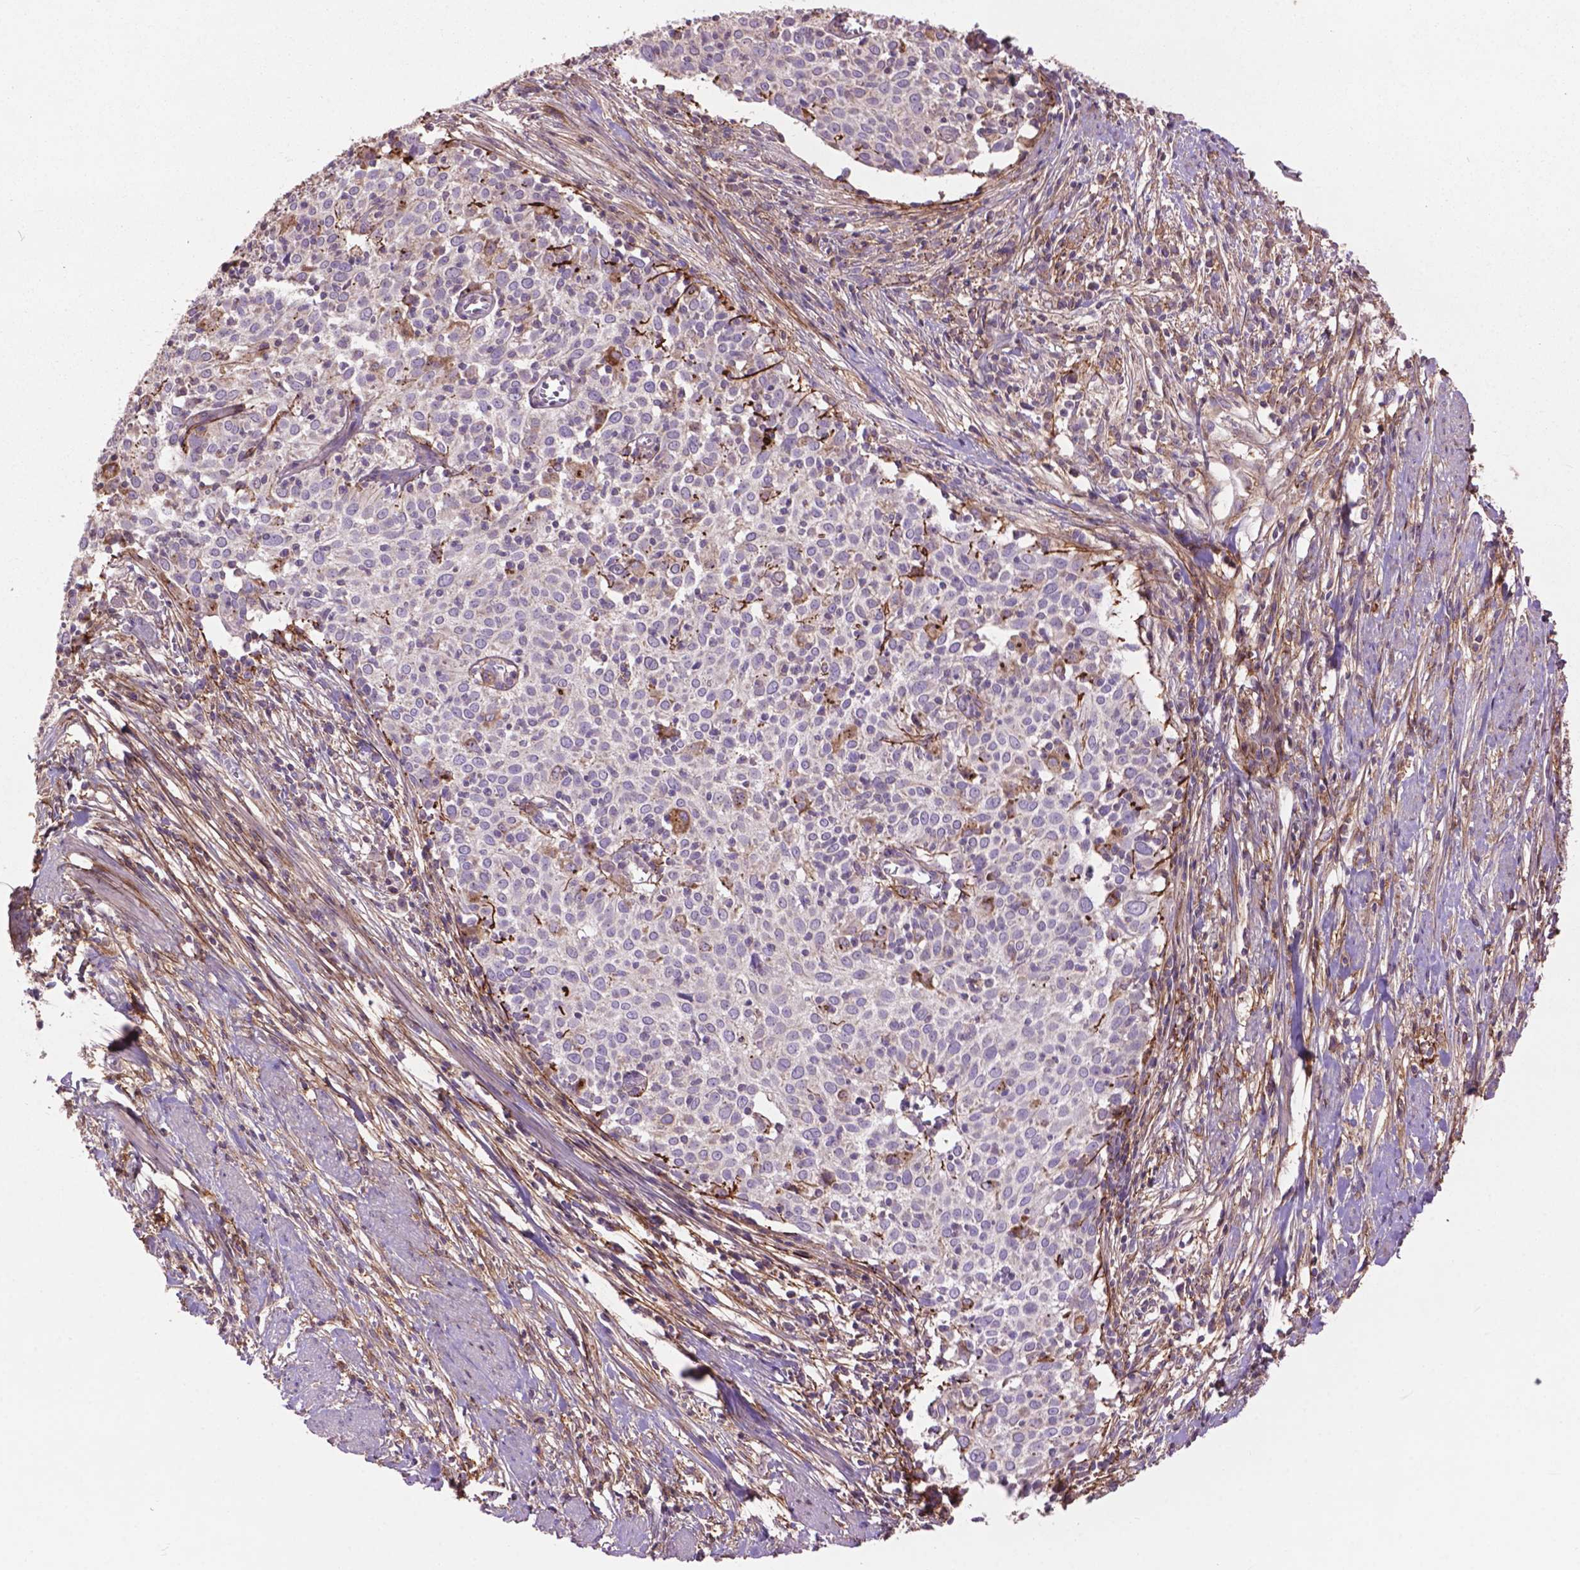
{"staining": {"intensity": "negative", "quantity": "none", "location": "none"}, "tissue": "cervical cancer", "cell_type": "Tumor cells", "image_type": "cancer", "snomed": [{"axis": "morphology", "description": "Squamous cell carcinoma, NOS"}, {"axis": "topography", "description": "Cervix"}], "caption": "Squamous cell carcinoma (cervical) was stained to show a protein in brown. There is no significant expression in tumor cells.", "gene": "LRRC3C", "patient": {"sex": "female", "age": 39}}